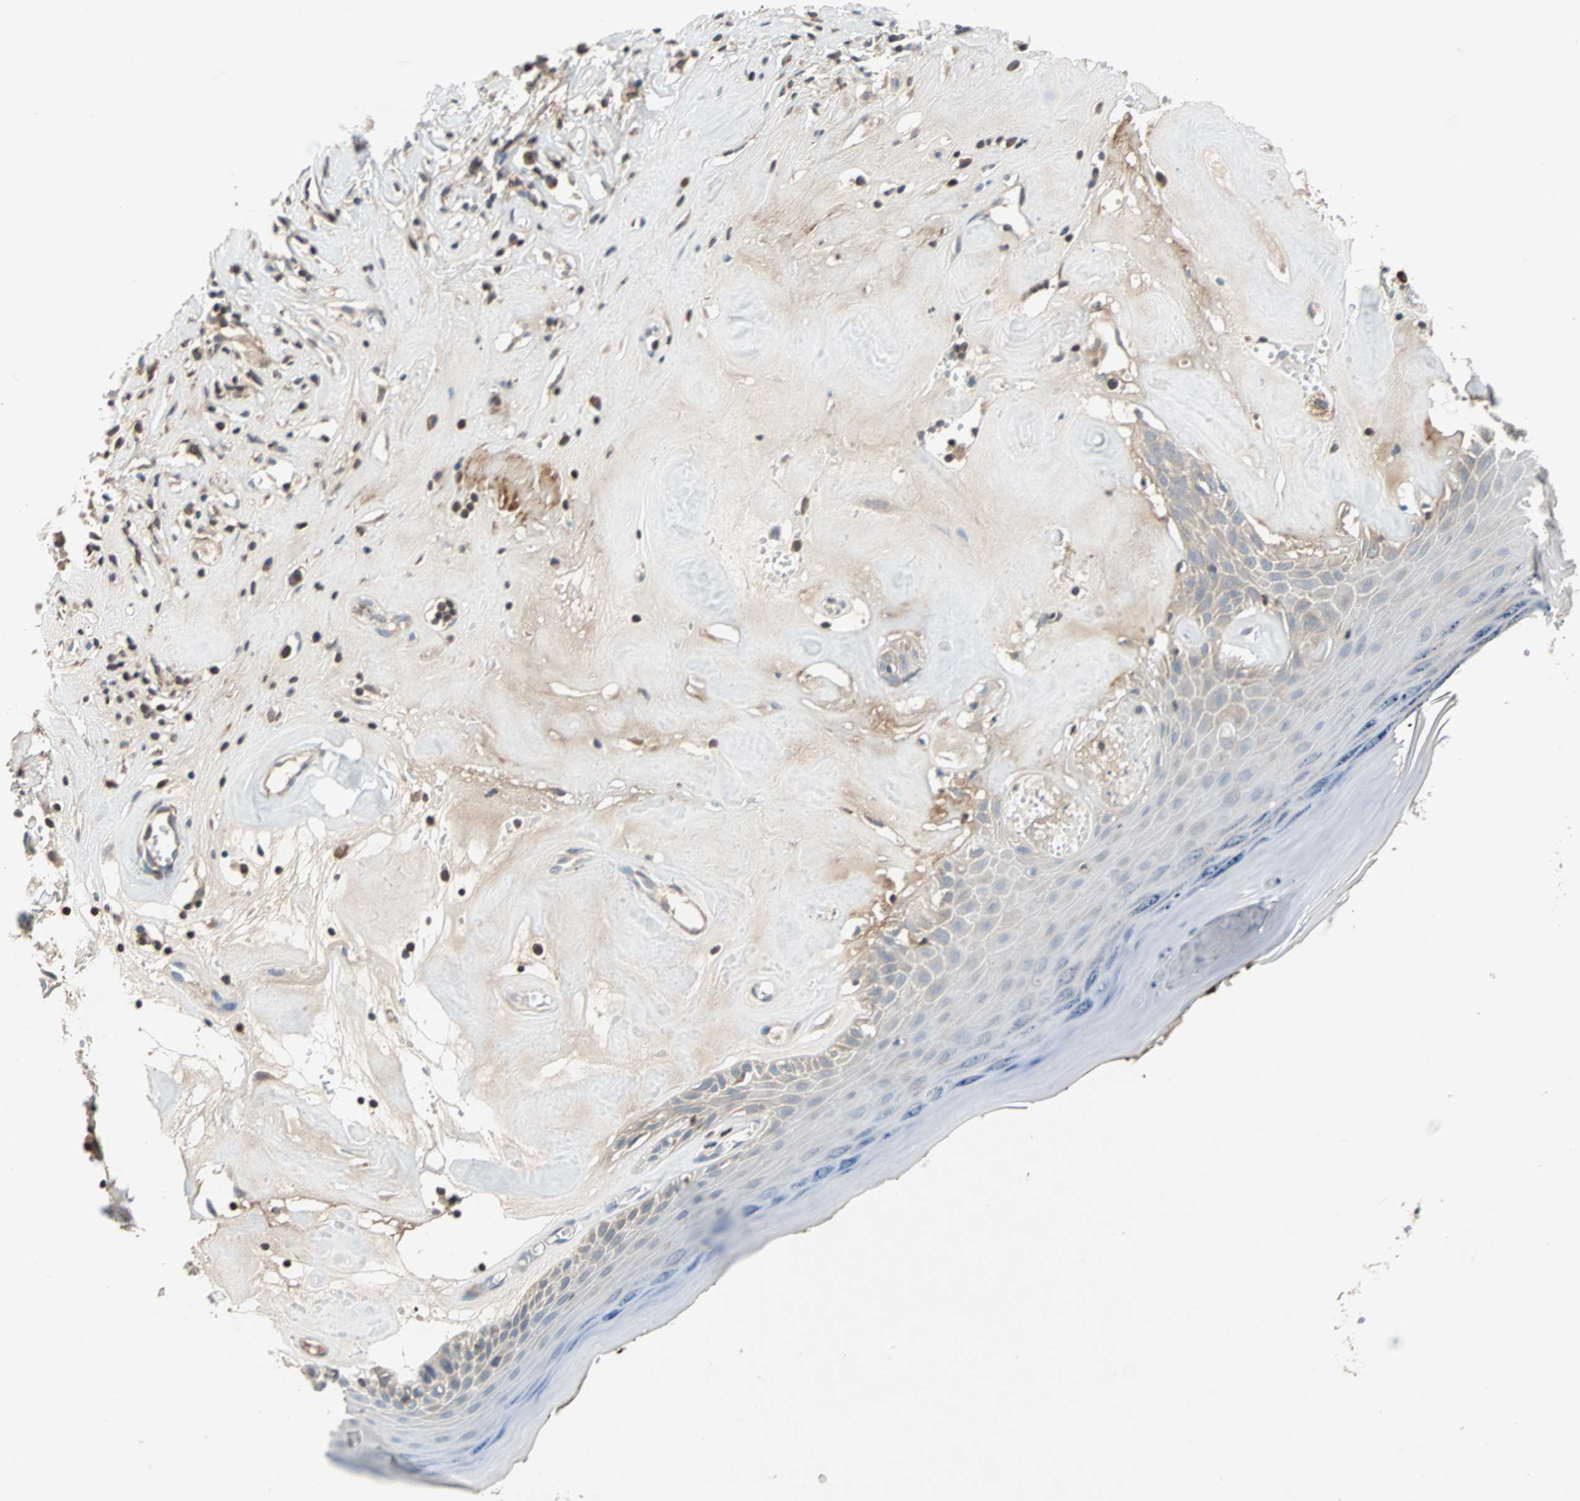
{"staining": {"intensity": "negative", "quantity": "none", "location": "none"}, "tissue": "skin", "cell_type": "Epidermal cells", "image_type": "normal", "snomed": [{"axis": "morphology", "description": "Normal tissue, NOS"}, {"axis": "morphology", "description": "Inflammation, NOS"}, {"axis": "topography", "description": "Vulva"}], "caption": "Protein analysis of normal skin demonstrates no significant staining in epidermal cells.", "gene": "MAP4K1", "patient": {"sex": "female", "age": 84}}